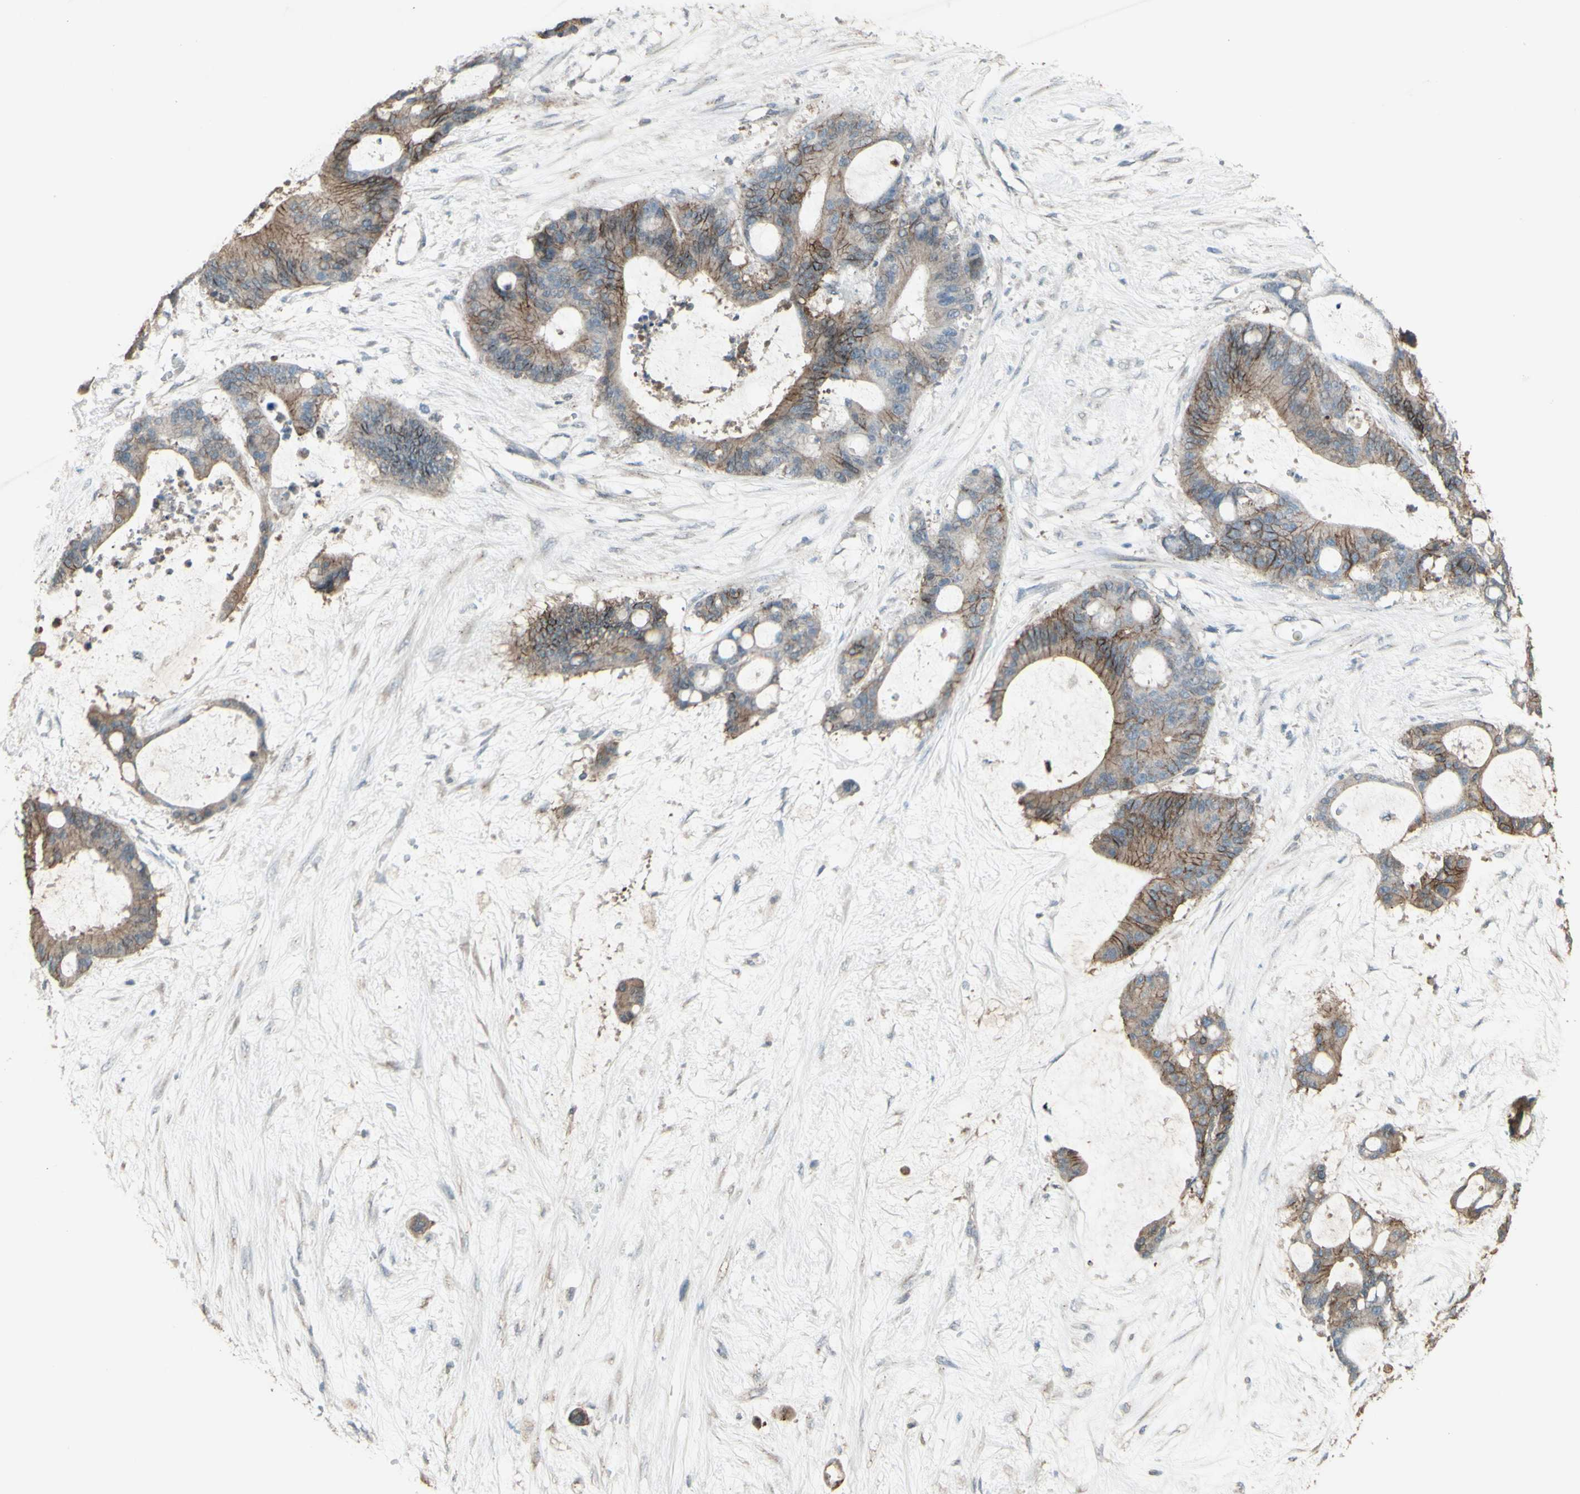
{"staining": {"intensity": "moderate", "quantity": ">75%", "location": "cytoplasmic/membranous"}, "tissue": "liver cancer", "cell_type": "Tumor cells", "image_type": "cancer", "snomed": [{"axis": "morphology", "description": "Cholangiocarcinoma"}, {"axis": "topography", "description": "Liver"}], "caption": "Immunohistochemical staining of liver cholangiocarcinoma reveals medium levels of moderate cytoplasmic/membranous protein positivity in about >75% of tumor cells. (Stains: DAB (3,3'-diaminobenzidine) in brown, nuclei in blue, Microscopy: brightfield microscopy at high magnification).", "gene": "FXYD3", "patient": {"sex": "female", "age": 73}}